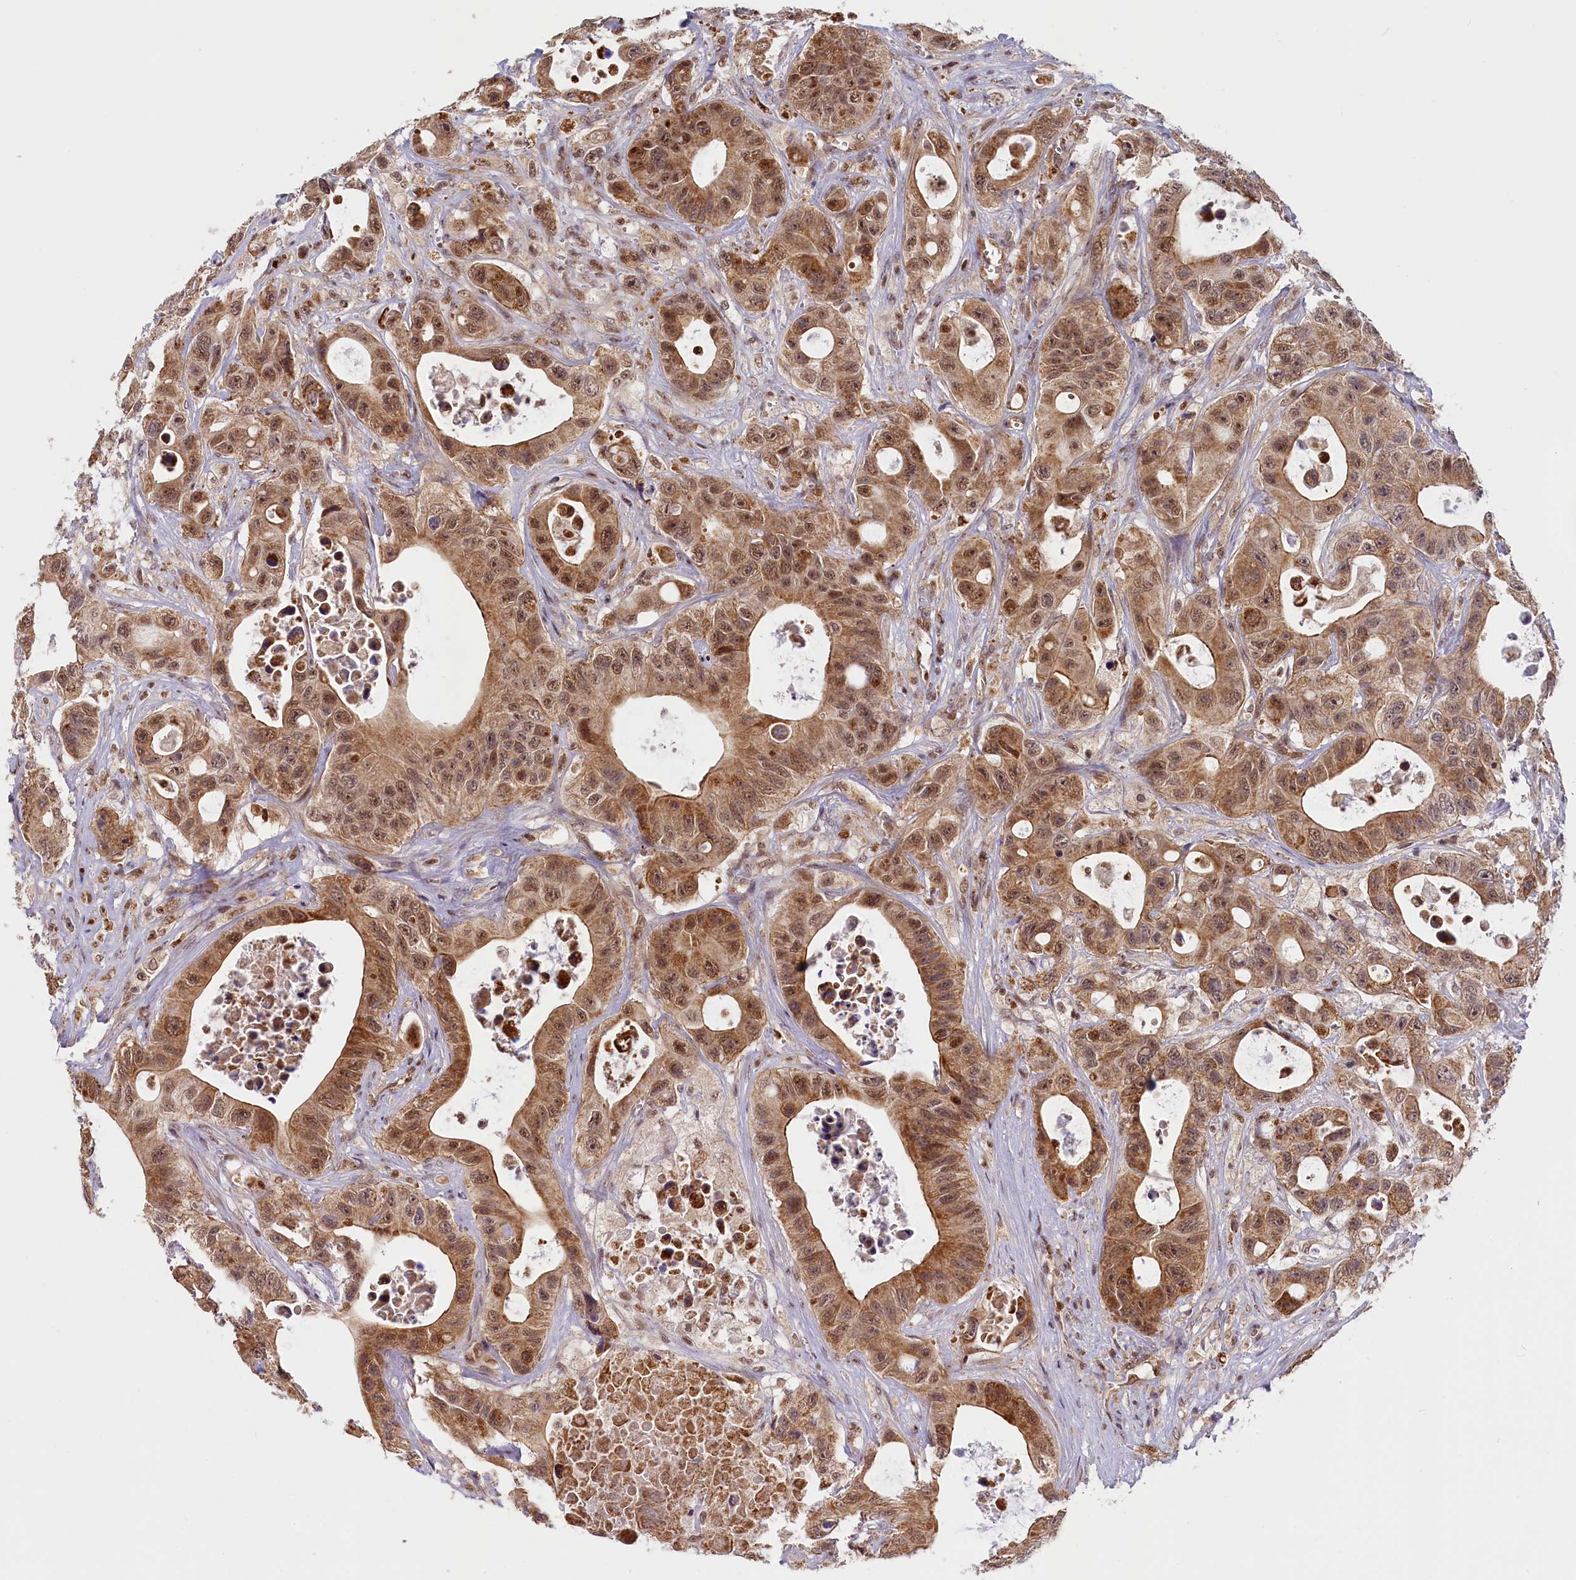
{"staining": {"intensity": "moderate", "quantity": ">75%", "location": "cytoplasmic/membranous,nuclear"}, "tissue": "colorectal cancer", "cell_type": "Tumor cells", "image_type": "cancer", "snomed": [{"axis": "morphology", "description": "Adenocarcinoma, NOS"}, {"axis": "topography", "description": "Colon"}], "caption": "This is a histology image of immunohistochemistry staining of colorectal adenocarcinoma, which shows moderate staining in the cytoplasmic/membranous and nuclear of tumor cells.", "gene": "CARD8", "patient": {"sex": "female", "age": 46}}